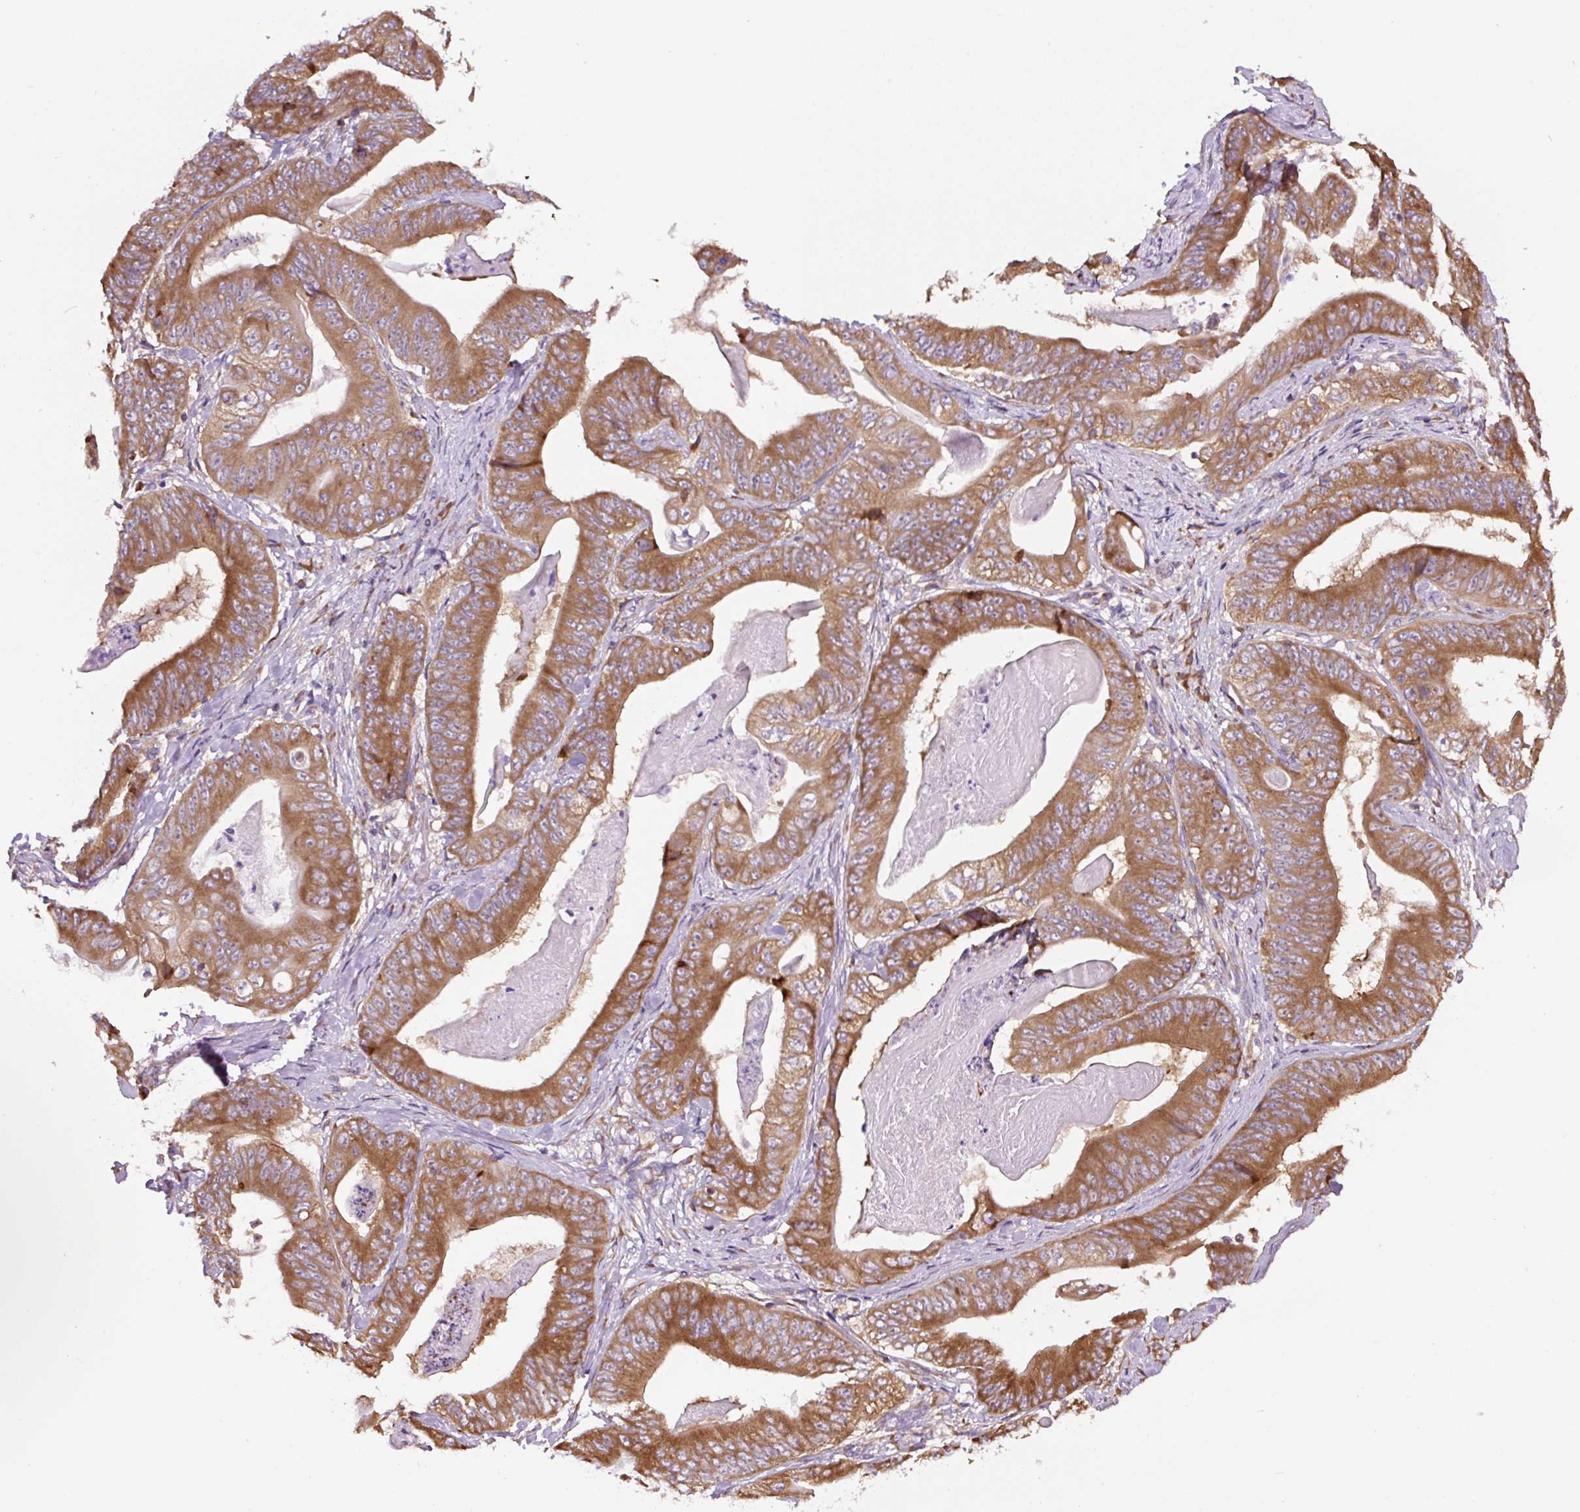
{"staining": {"intensity": "moderate", "quantity": ">75%", "location": "cytoplasmic/membranous"}, "tissue": "stomach cancer", "cell_type": "Tumor cells", "image_type": "cancer", "snomed": [{"axis": "morphology", "description": "Adenocarcinoma, NOS"}, {"axis": "topography", "description": "Stomach"}], "caption": "Immunohistochemistry (DAB) staining of human stomach adenocarcinoma displays moderate cytoplasmic/membranous protein positivity in approximately >75% of tumor cells.", "gene": "RPS23", "patient": {"sex": "female", "age": 73}}